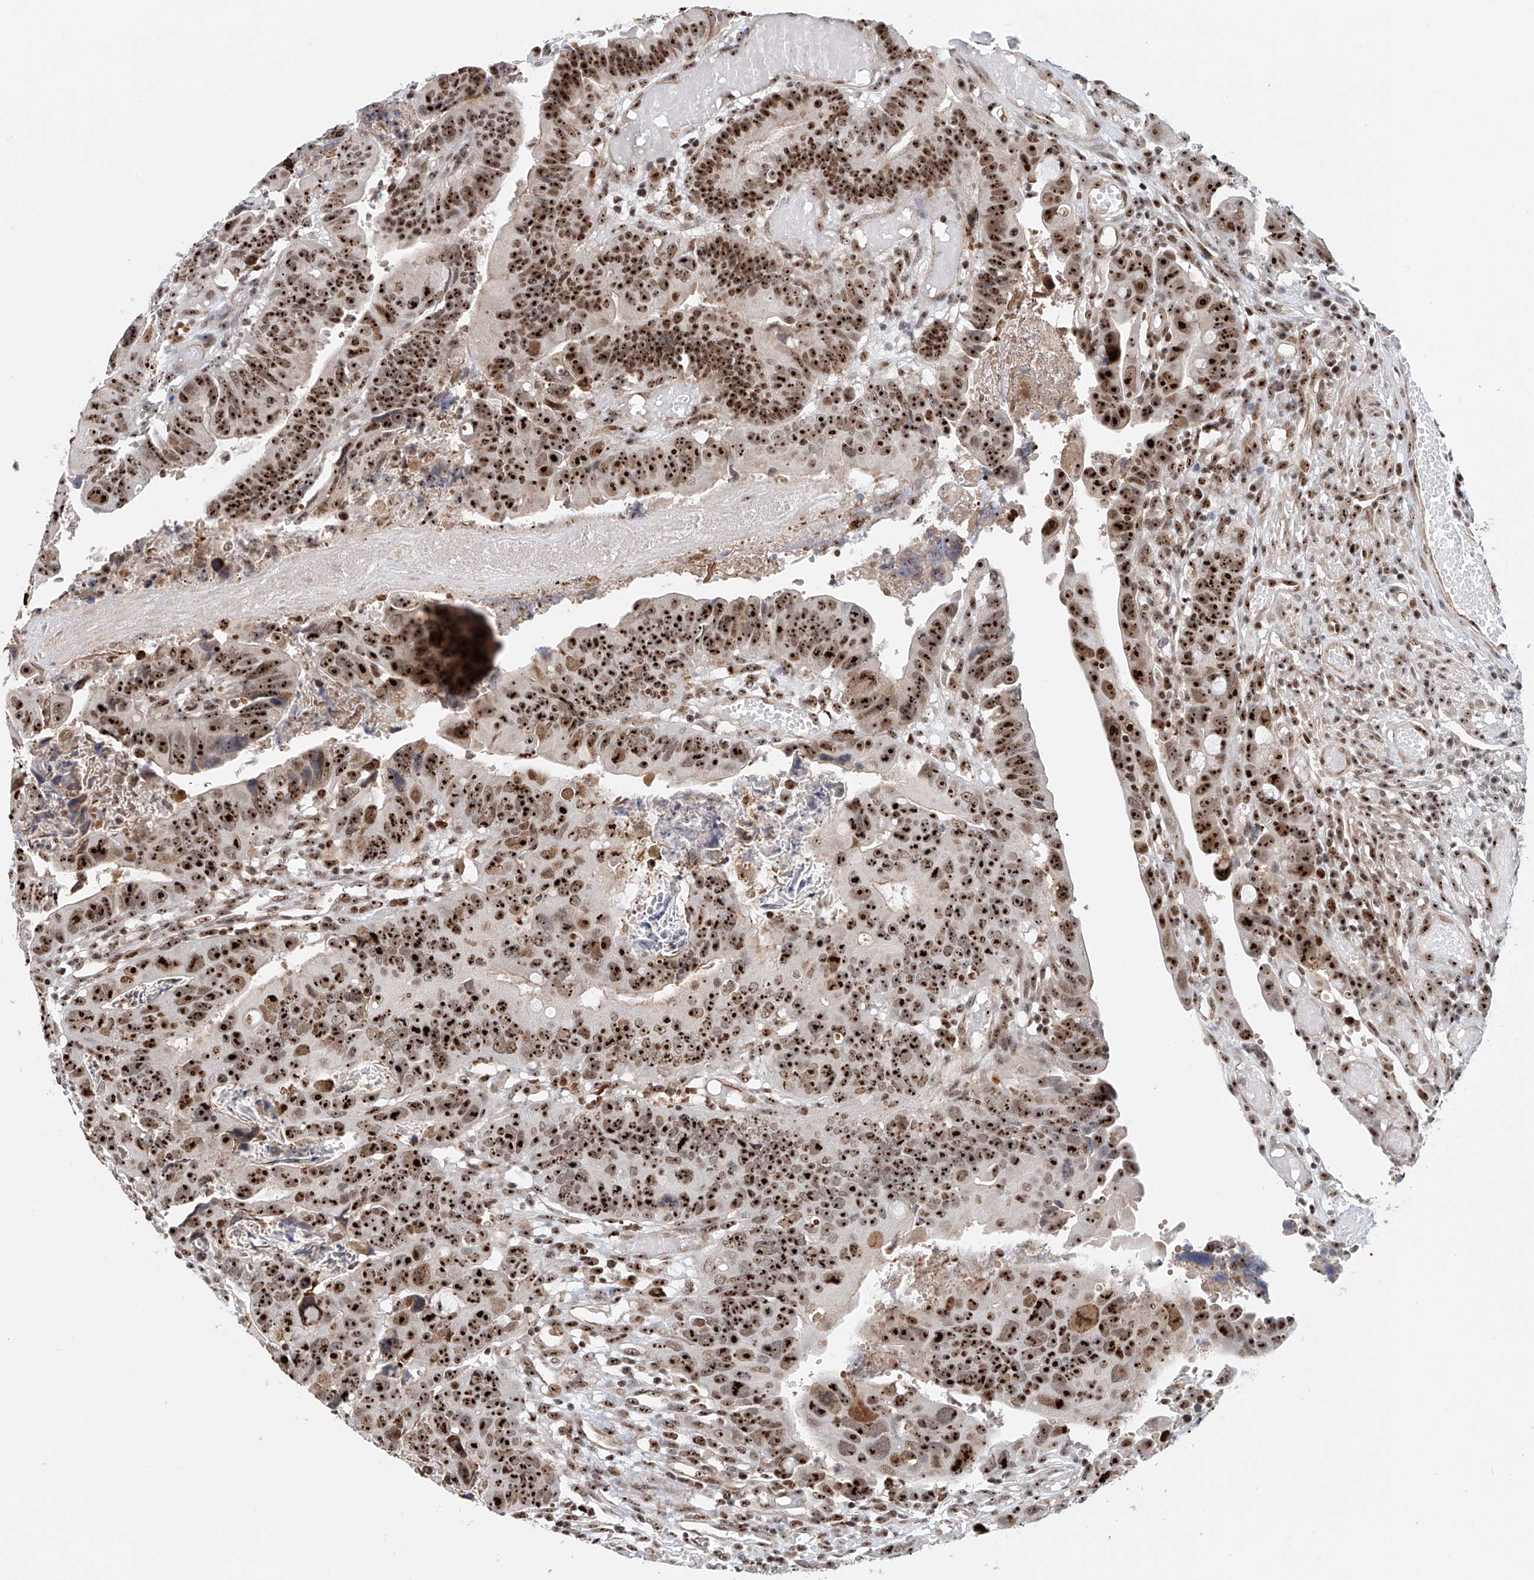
{"staining": {"intensity": "strong", "quantity": ">75%", "location": "nuclear"}, "tissue": "colorectal cancer", "cell_type": "Tumor cells", "image_type": "cancer", "snomed": [{"axis": "morphology", "description": "Adenocarcinoma, NOS"}, {"axis": "topography", "description": "Rectum"}], "caption": "A brown stain labels strong nuclear staining of a protein in human colorectal cancer tumor cells.", "gene": "PRUNE2", "patient": {"sex": "female", "age": 65}}